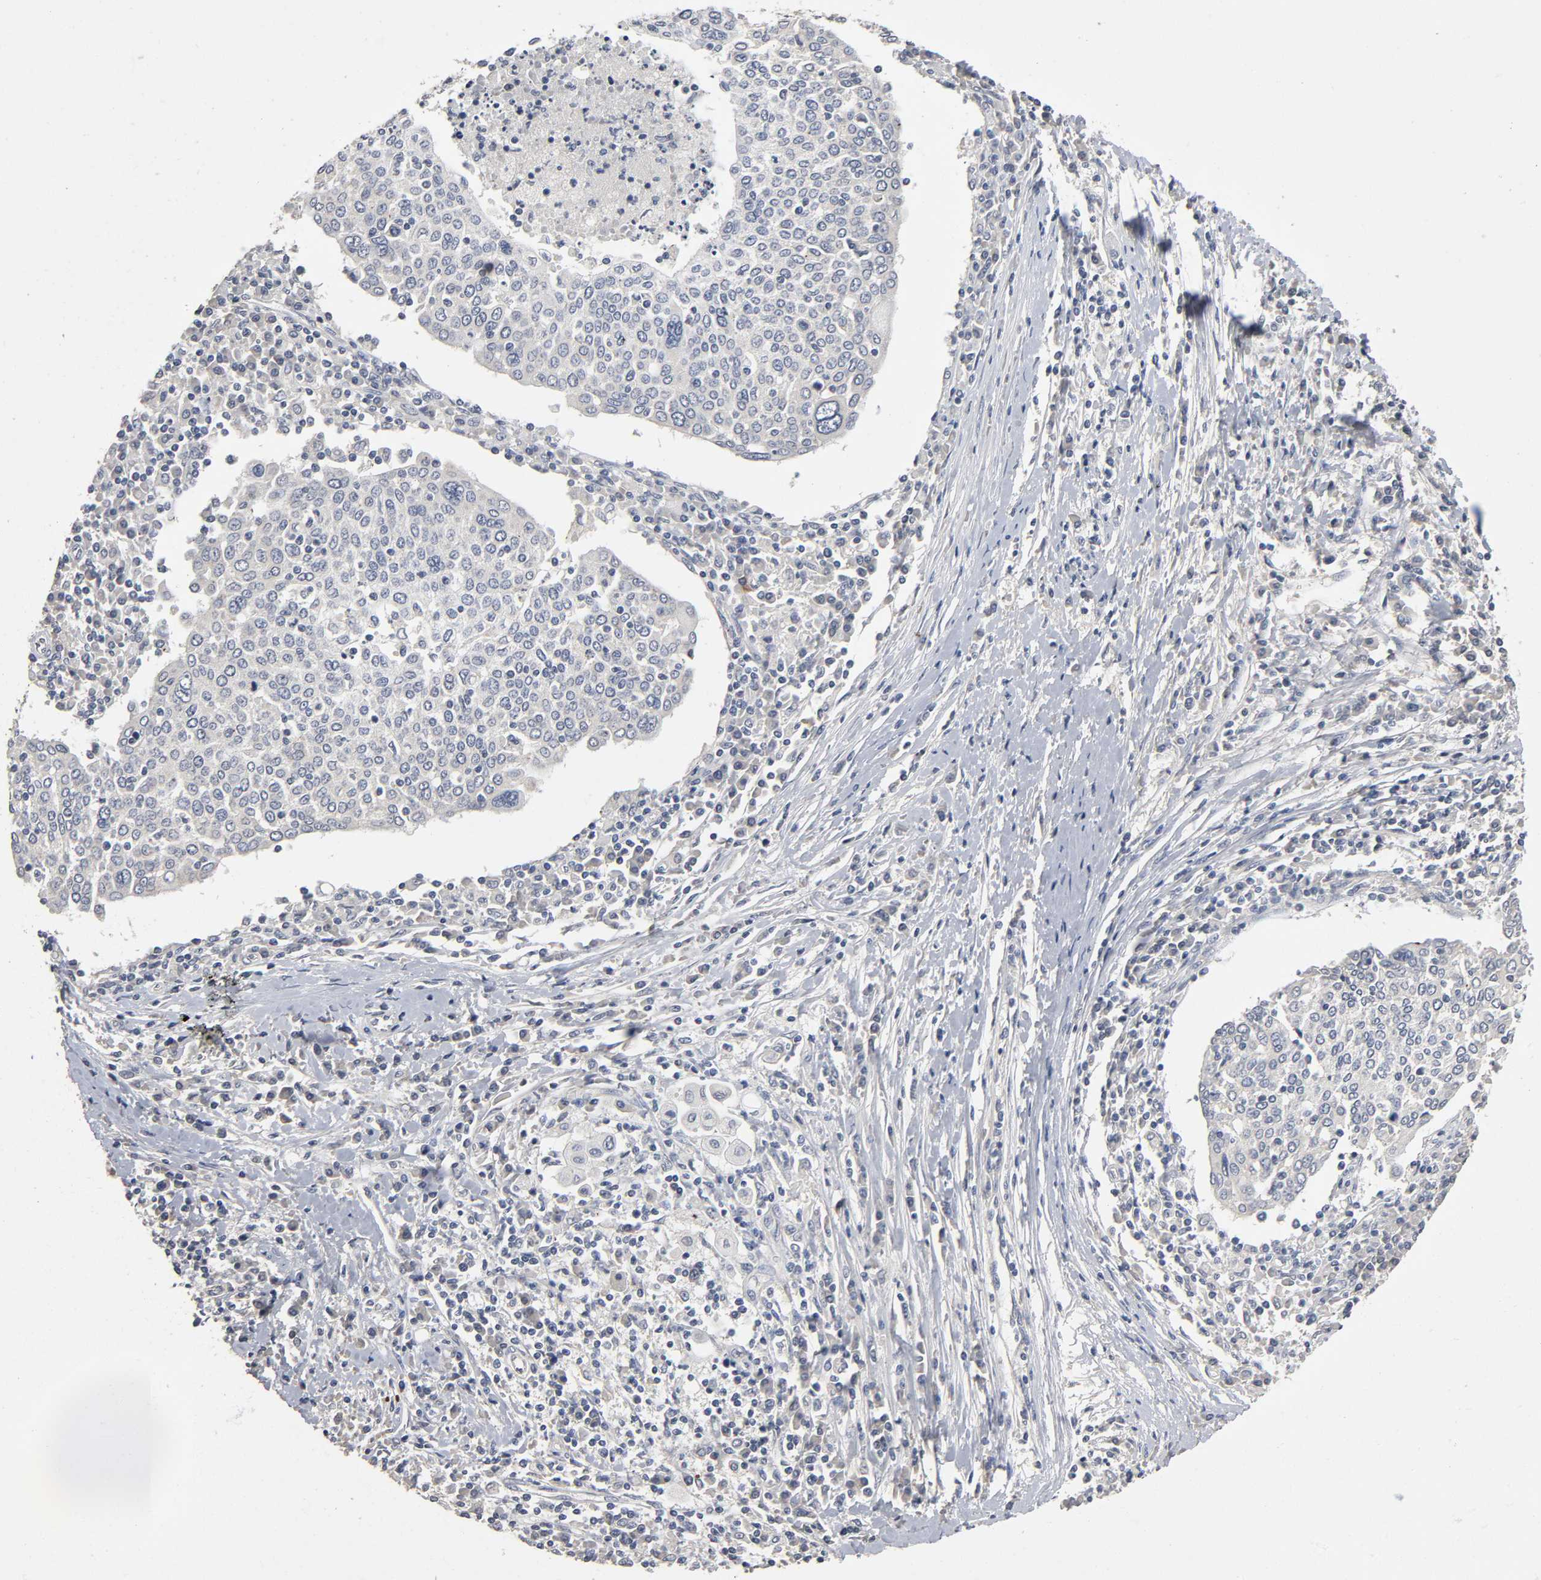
{"staining": {"intensity": "negative", "quantity": "none", "location": "none"}, "tissue": "cervical cancer", "cell_type": "Tumor cells", "image_type": "cancer", "snomed": [{"axis": "morphology", "description": "Squamous cell carcinoma, NOS"}, {"axis": "topography", "description": "Cervix"}], "caption": "Immunohistochemical staining of human cervical cancer exhibits no significant expression in tumor cells. The staining was performed using DAB to visualize the protein expression in brown, while the nuclei were stained in blue with hematoxylin (Magnification: 20x).", "gene": "SLC10A2", "patient": {"sex": "female", "age": 40}}